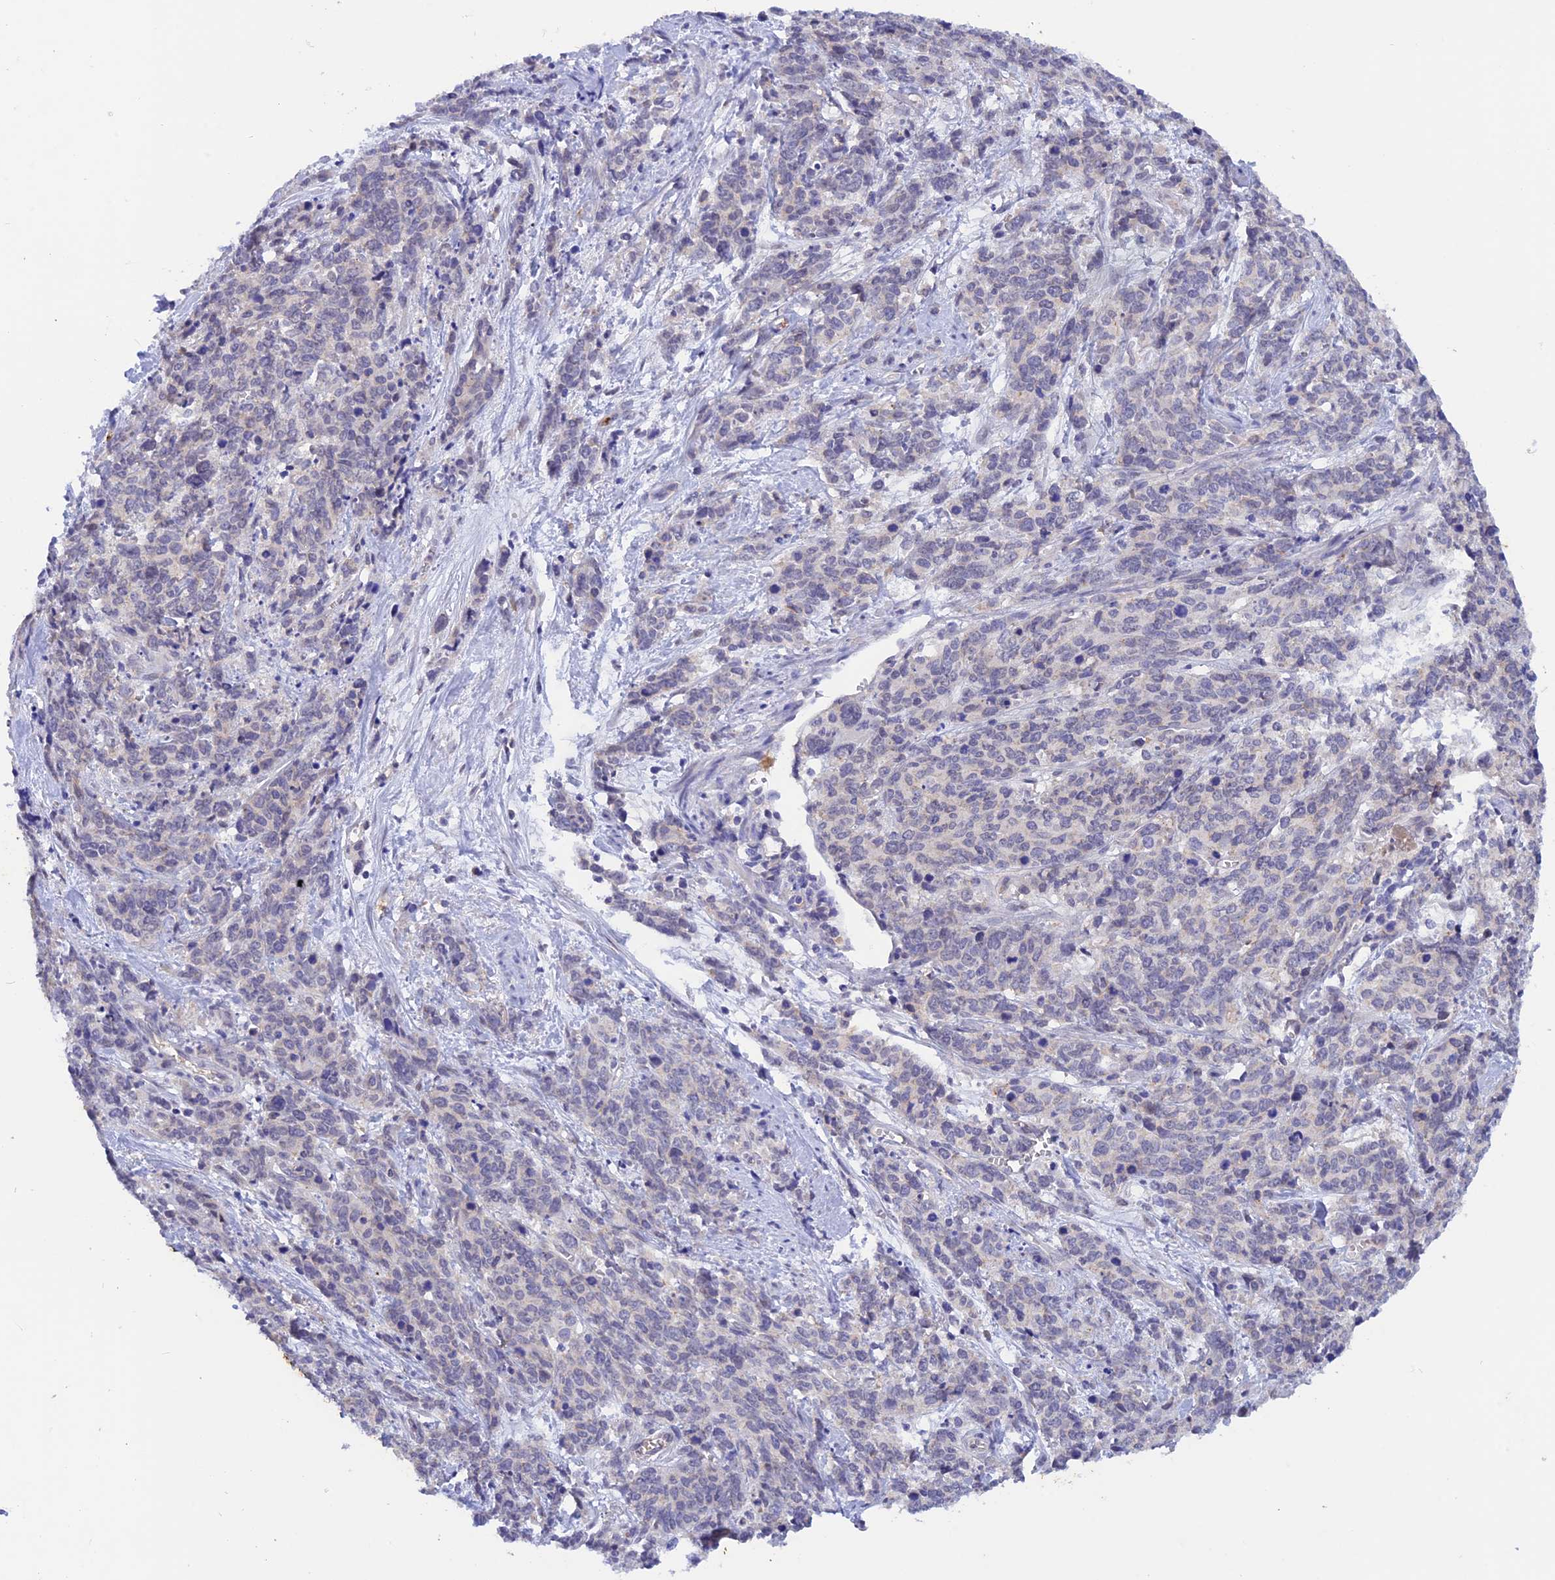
{"staining": {"intensity": "negative", "quantity": "none", "location": "none"}, "tissue": "cervical cancer", "cell_type": "Tumor cells", "image_type": "cancer", "snomed": [{"axis": "morphology", "description": "Squamous cell carcinoma, NOS"}, {"axis": "topography", "description": "Cervix"}], "caption": "Immunohistochemistry (IHC) image of neoplastic tissue: human cervical cancer (squamous cell carcinoma) stained with DAB (3,3'-diaminobenzidine) reveals no significant protein expression in tumor cells.", "gene": "GK5", "patient": {"sex": "female", "age": 60}}